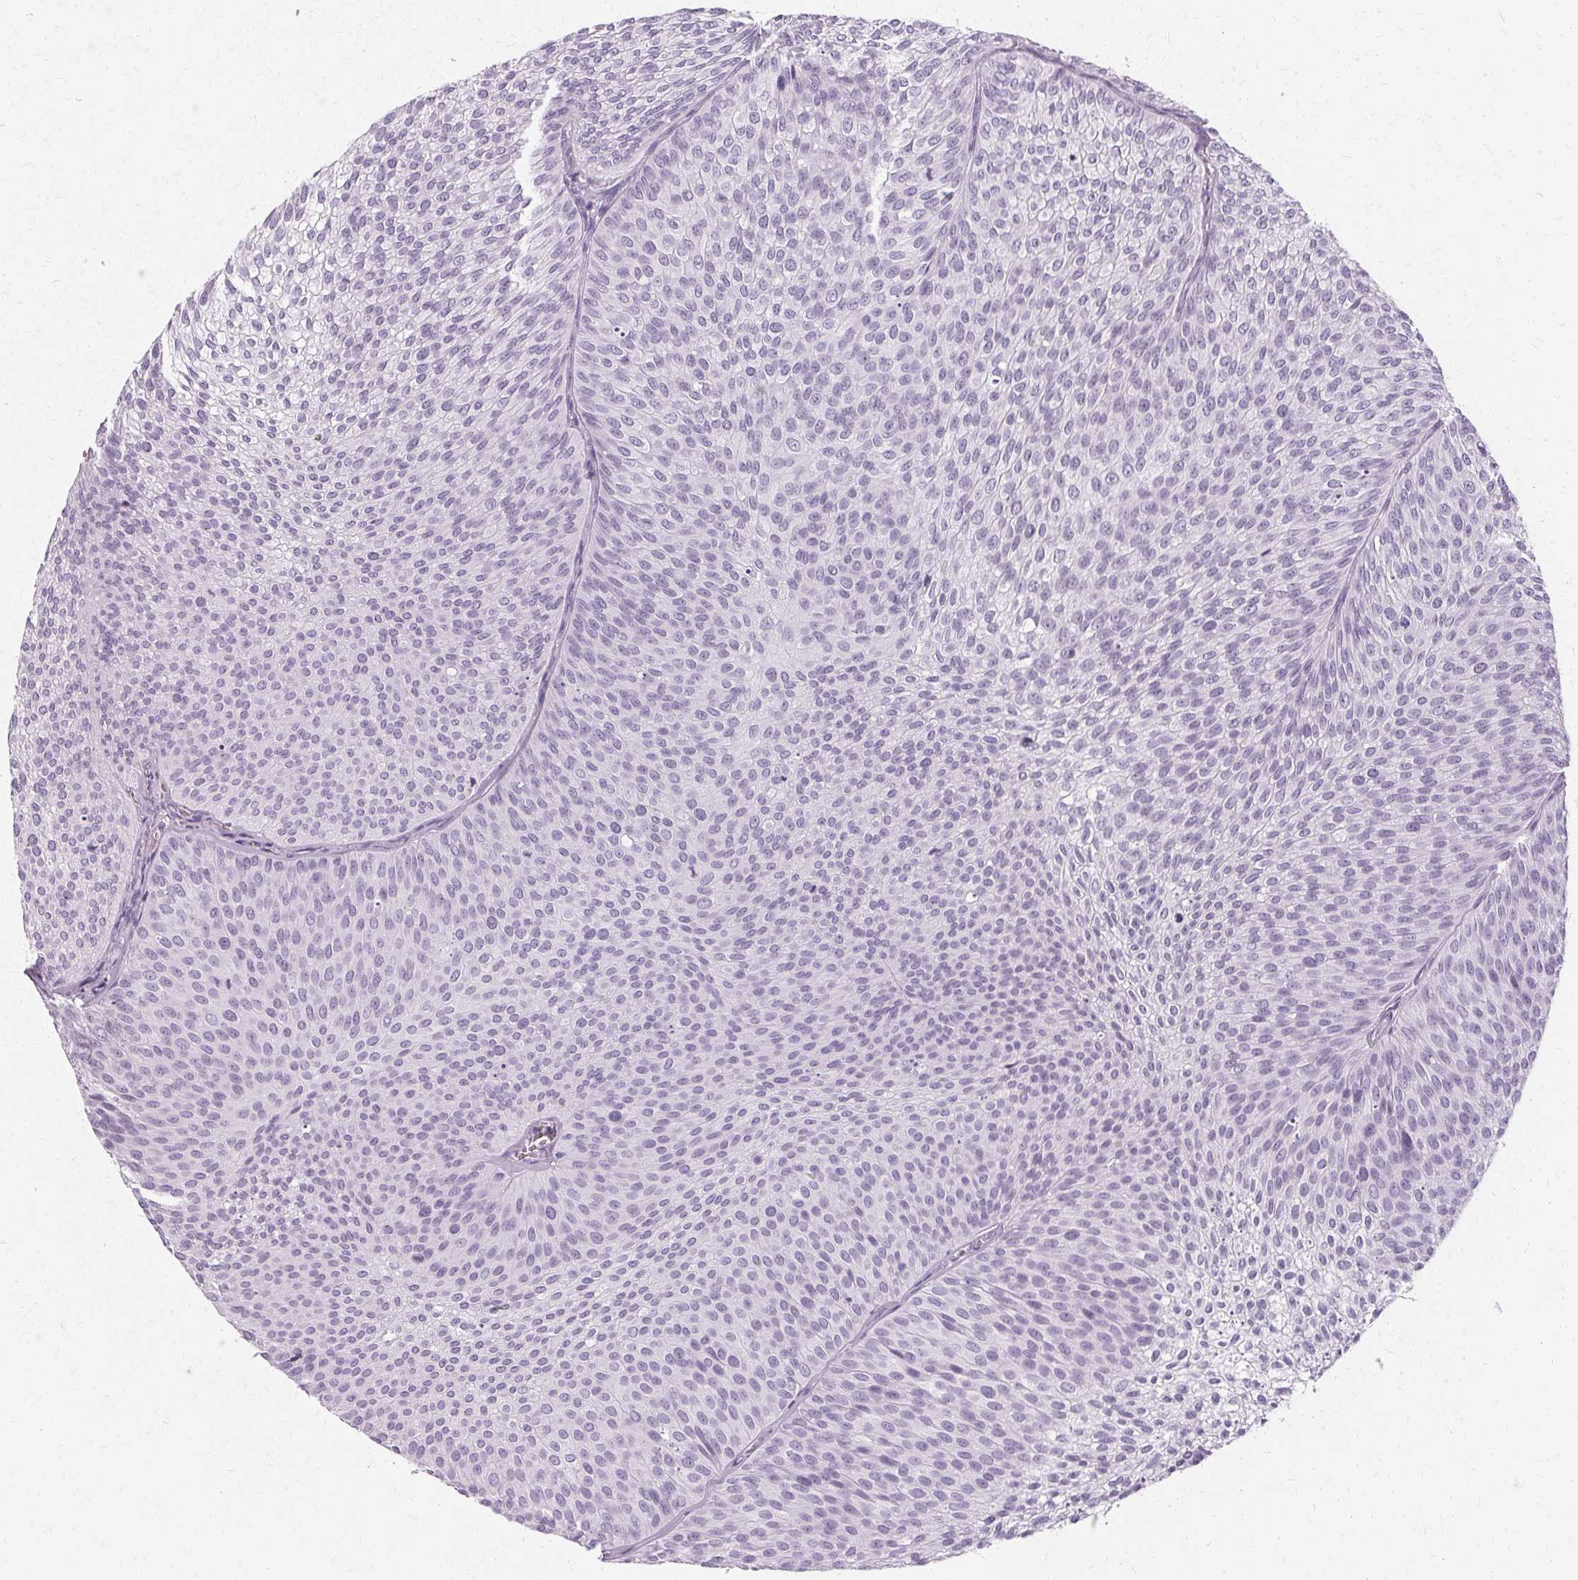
{"staining": {"intensity": "negative", "quantity": "none", "location": "none"}, "tissue": "urothelial cancer", "cell_type": "Tumor cells", "image_type": "cancer", "snomed": [{"axis": "morphology", "description": "Urothelial carcinoma, Low grade"}, {"axis": "topography", "description": "Urinary bladder"}], "caption": "An immunohistochemistry (IHC) micrograph of urothelial carcinoma (low-grade) is shown. There is no staining in tumor cells of urothelial carcinoma (low-grade).", "gene": "KRT6C", "patient": {"sex": "male", "age": 91}}